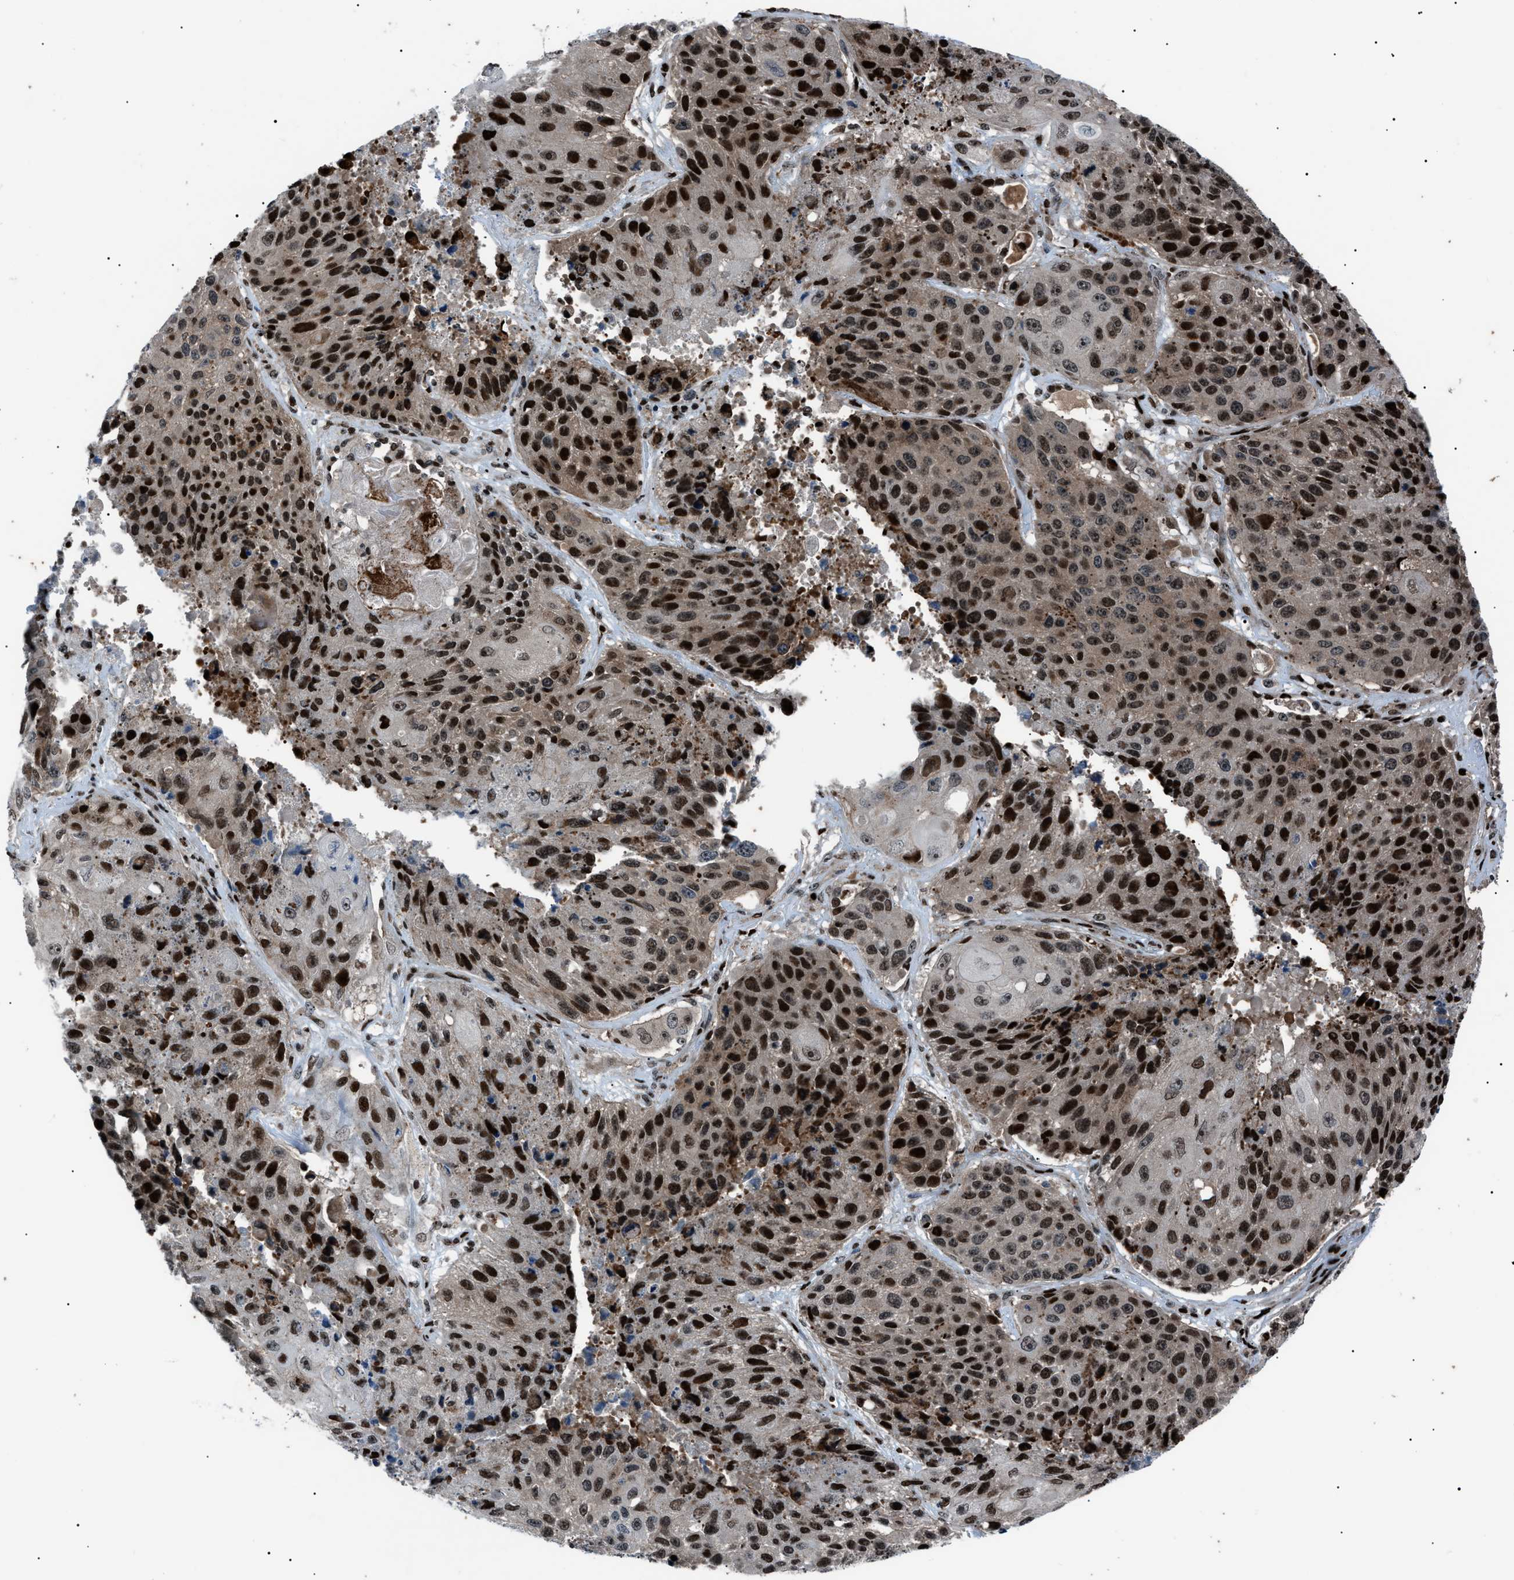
{"staining": {"intensity": "strong", "quantity": ">75%", "location": "nuclear"}, "tissue": "lung cancer", "cell_type": "Tumor cells", "image_type": "cancer", "snomed": [{"axis": "morphology", "description": "Squamous cell carcinoma, NOS"}, {"axis": "topography", "description": "Lung"}], "caption": "Immunohistochemistry (IHC) histopathology image of lung cancer (squamous cell carcinoma) stained for a protein (brown), which shows high levels of strong nuclear positivity in about >75% of tumor cells.", "gene": "PRKX", "patient": {"sex": "male", "age": 61}}